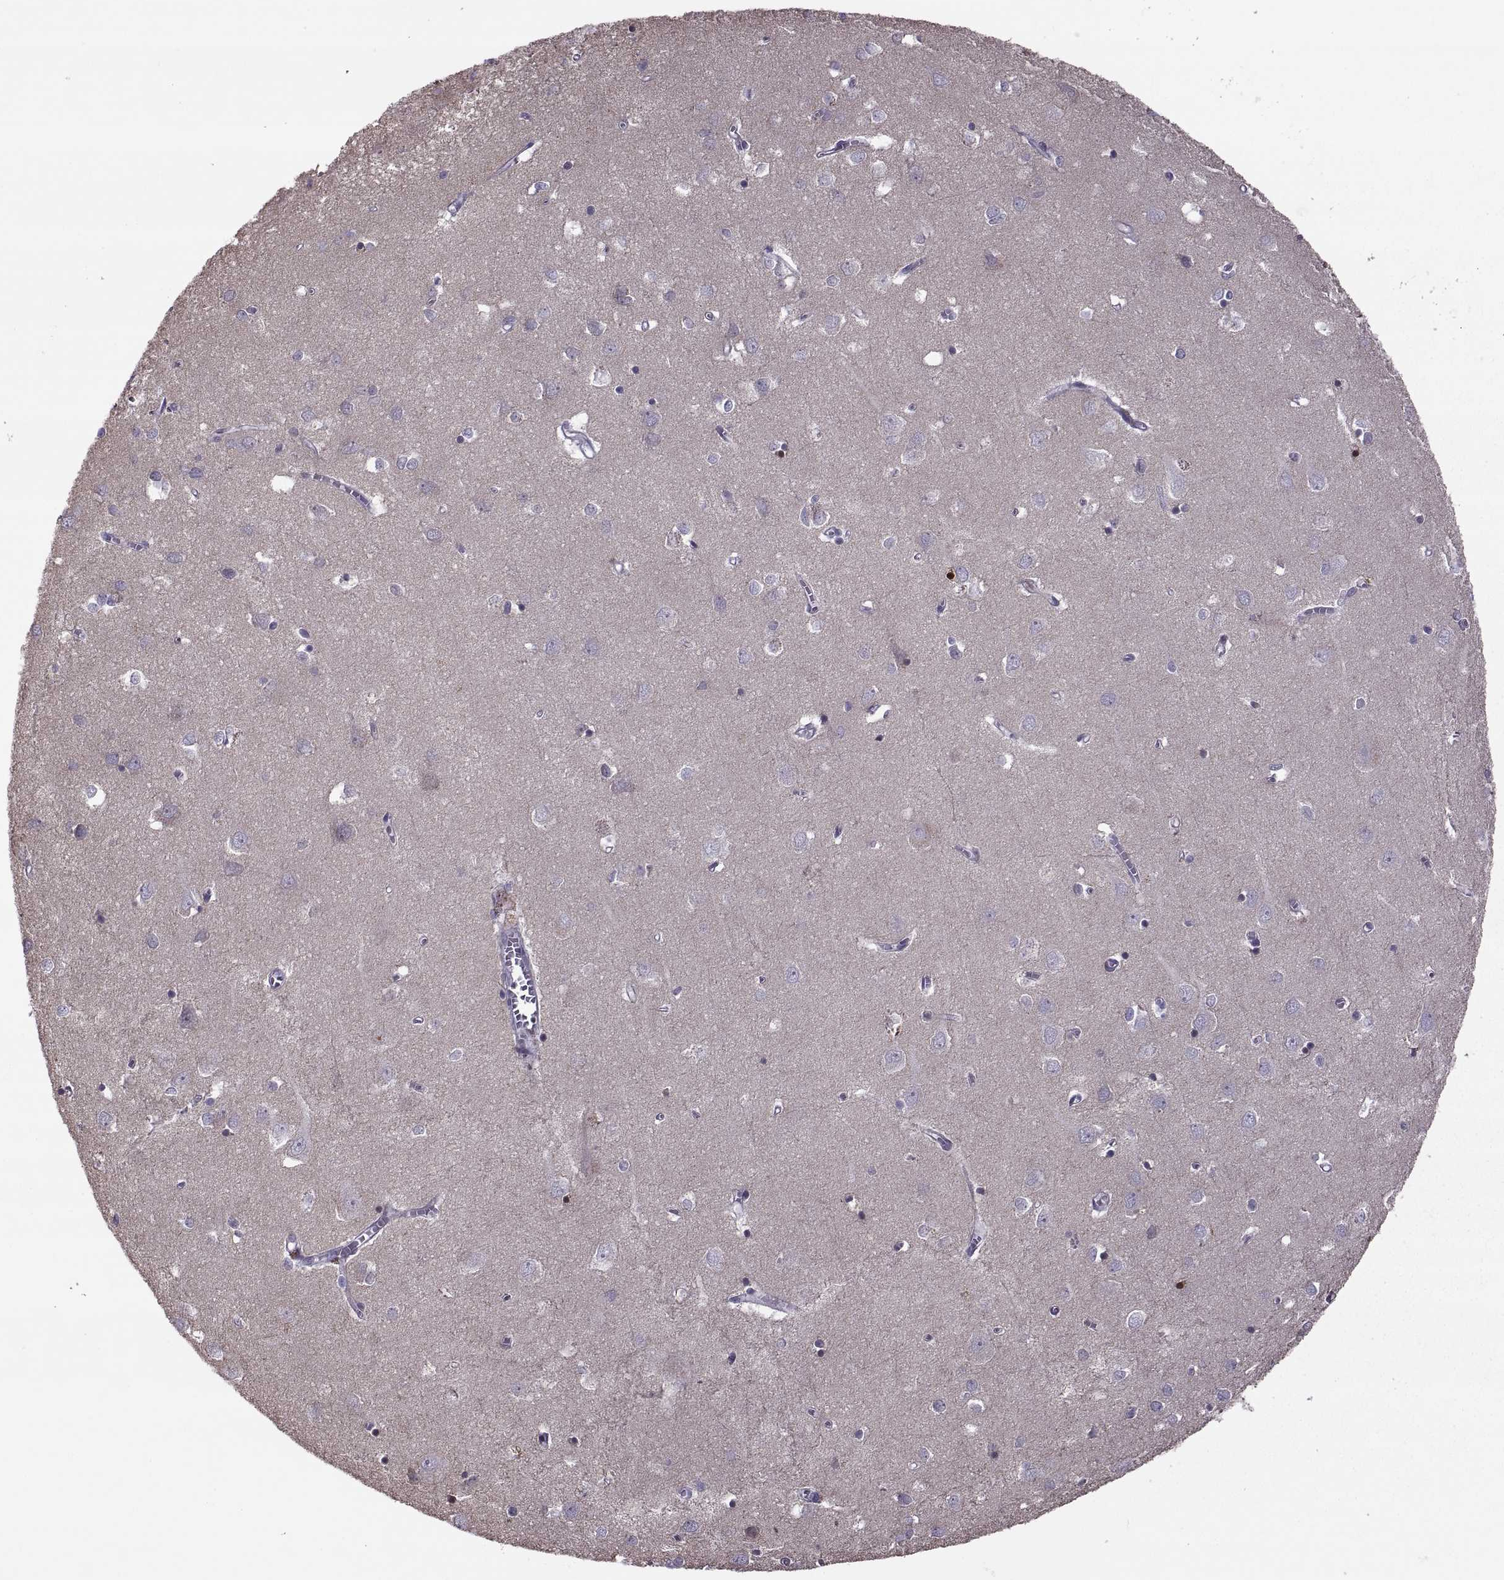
{"staining": {"intensity": "negative", "quantity": "none", "location": "none"}, "tissue": "cerebral cortex", "cell_type": "Endothelial cells", "image_type": "normal", "snomed": [{"axis": "morphology", "description": "Normal tissue, NOS"}, {"axis": "topography", "description": "Cerebral cortex"}], "caption": "Human cerebral cortex stained for a protein using immunohistochemistry (IHC) exhibits no expression in endothelial cells.", "gene": "ODF3", "patient": {"sex": "male", "age": 70}}